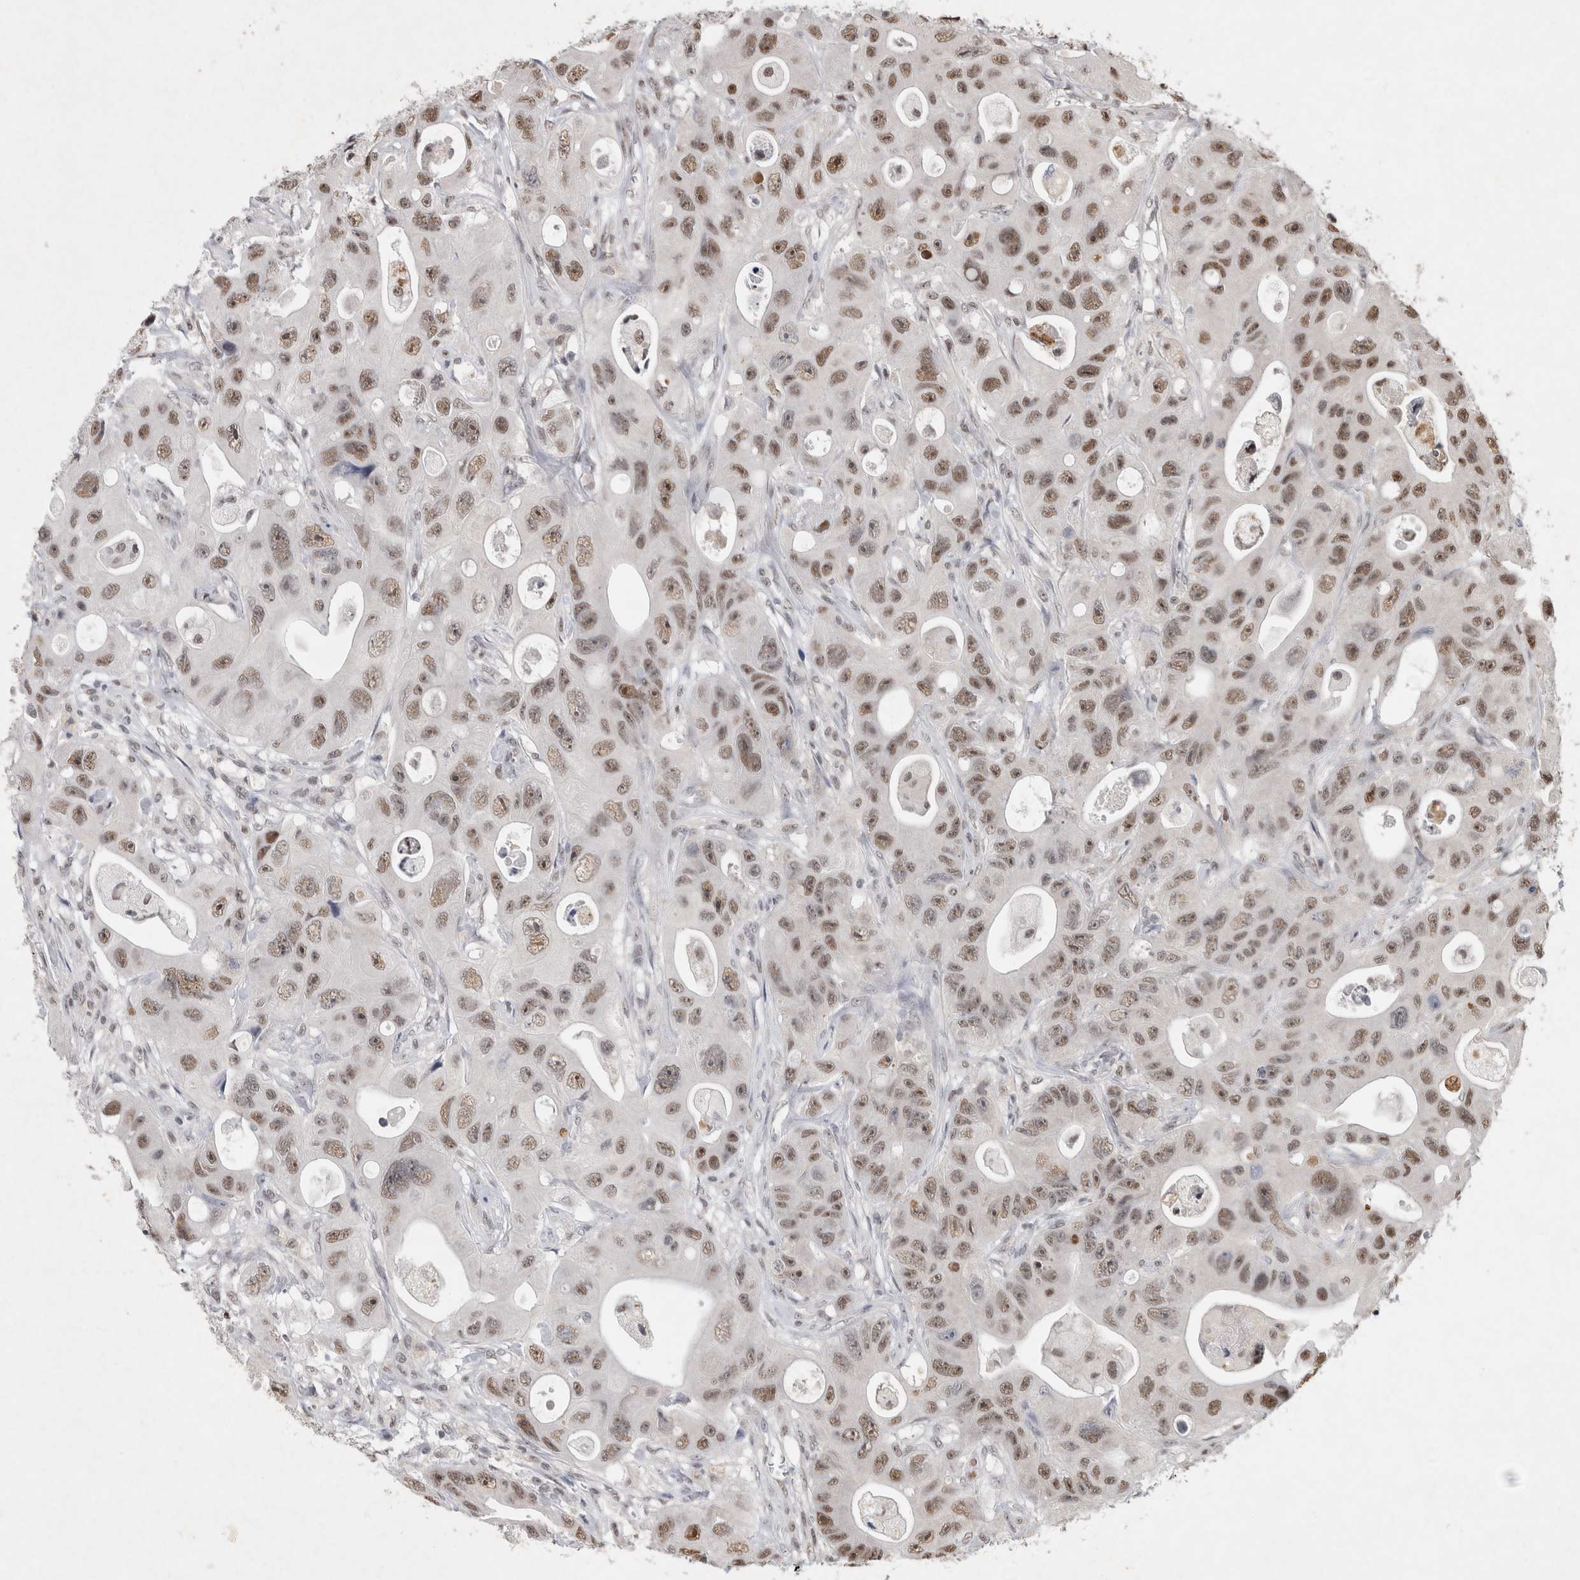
{"staining": {"intensity": "moderate", "quantity": ">75%", "location": "nuclear"}, "tissue": "colorectal cancer", "cell_type": "Tumor cells", "image_type": "cancer", "snomed": [{"axis": "morphology", "description": "Adenocarcinoma, NOS"}, {"axis": "topography", "description": "Colon"}], "caption": "Tumor cells reveal medium levels of moderate nuclear staining in approximately >75% of cells in colorectal cancer (adenocarcinoma).", "gene": "XRCC5", "patient": {"sex": "female", "age": 46}}